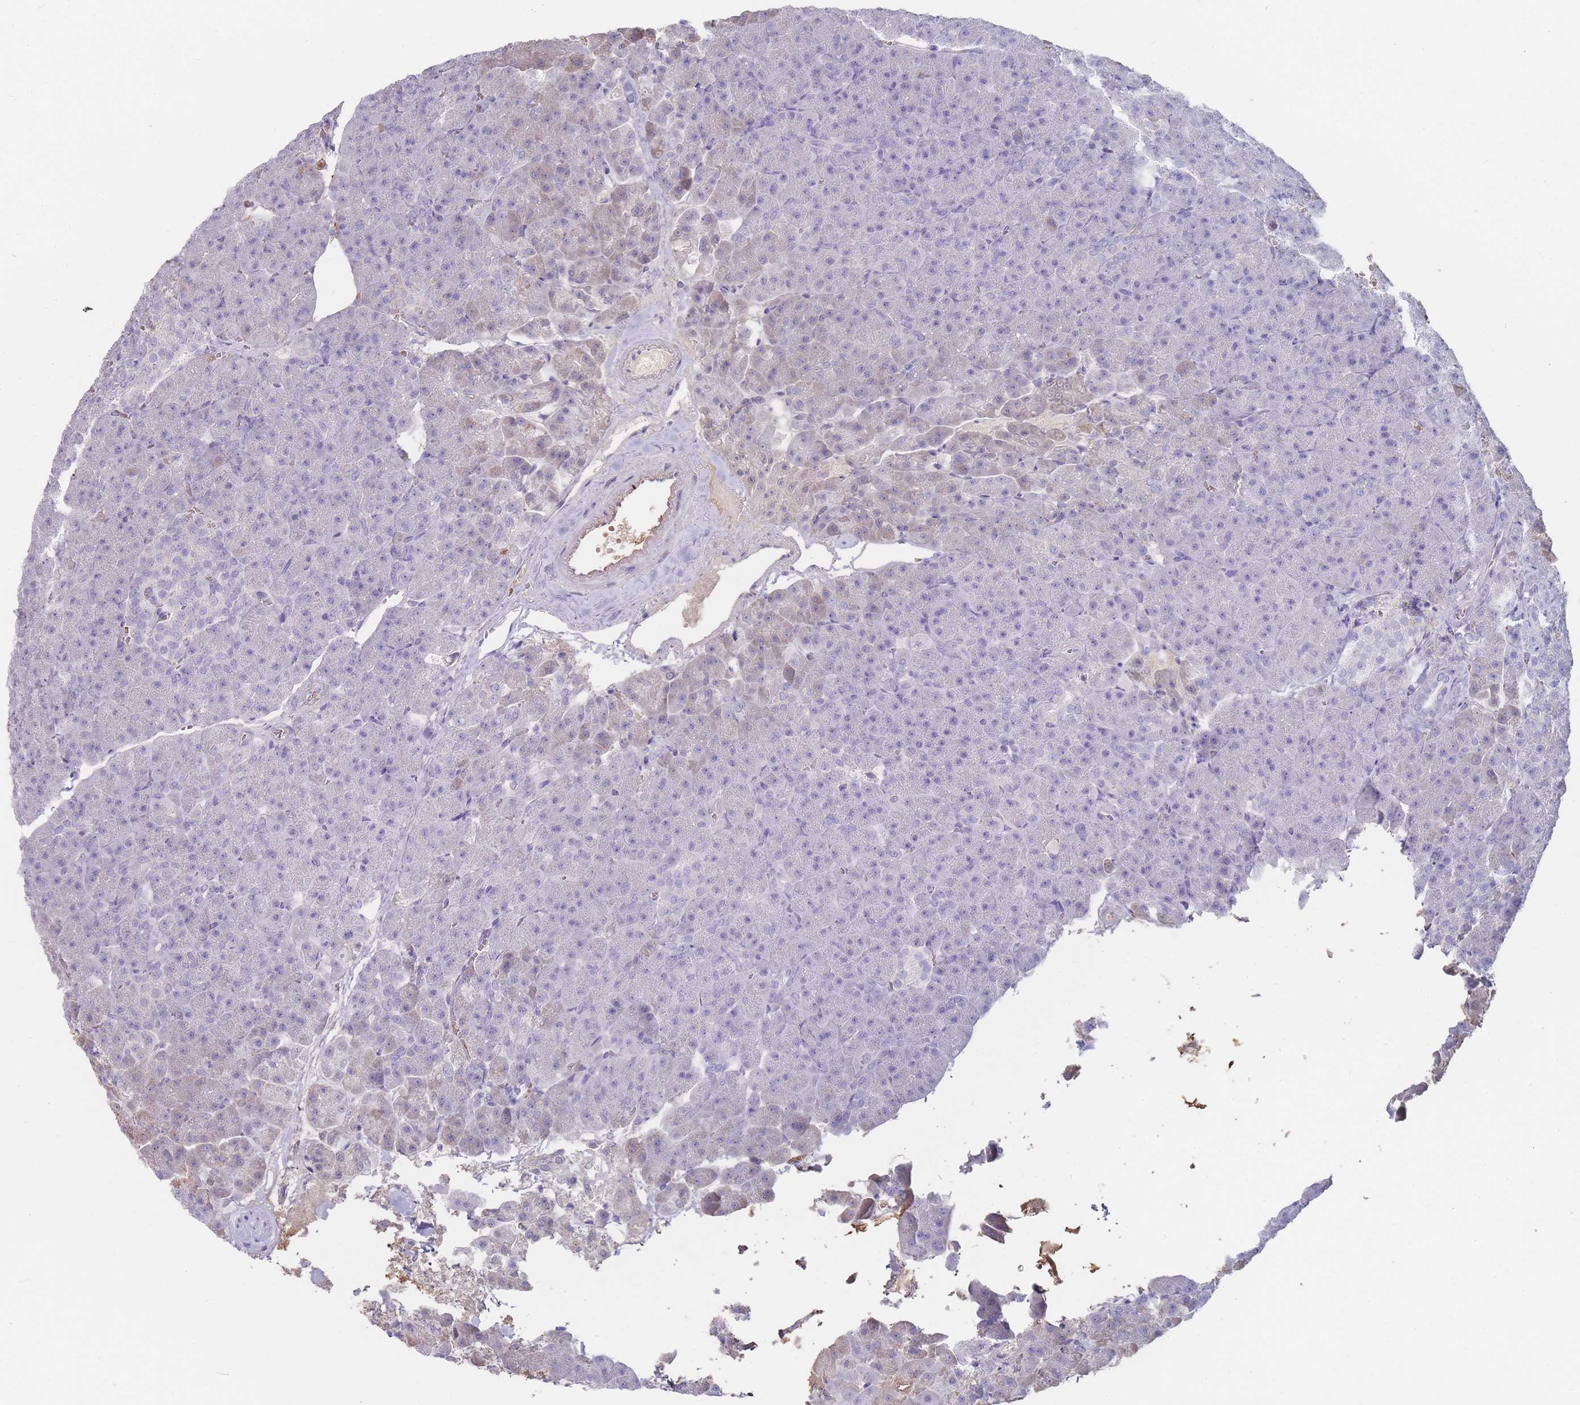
{"staining": {"intensity": "negative", "quantity": "none", "location": "none"}, "tissue": "pancreas", "cell_type": "Exocrine glandular cells", "image_type": "normal", "snomed": [{"axis": "morphology", "description": "Normal tissue, NOS"}, {"axis": "topography", "description": "Pancreas"}], "caption": "Exocrine glandular cells are negative for protein expression in unremarkable human pancreas. Brightfield microscopy of immunohistochemistry (IHC) stained with DAB (brown) and hematoxylin (blue), captured at high magnification.", "gene": "ENSG00000284931", "patient": {"sex": "female", "age": 74}}